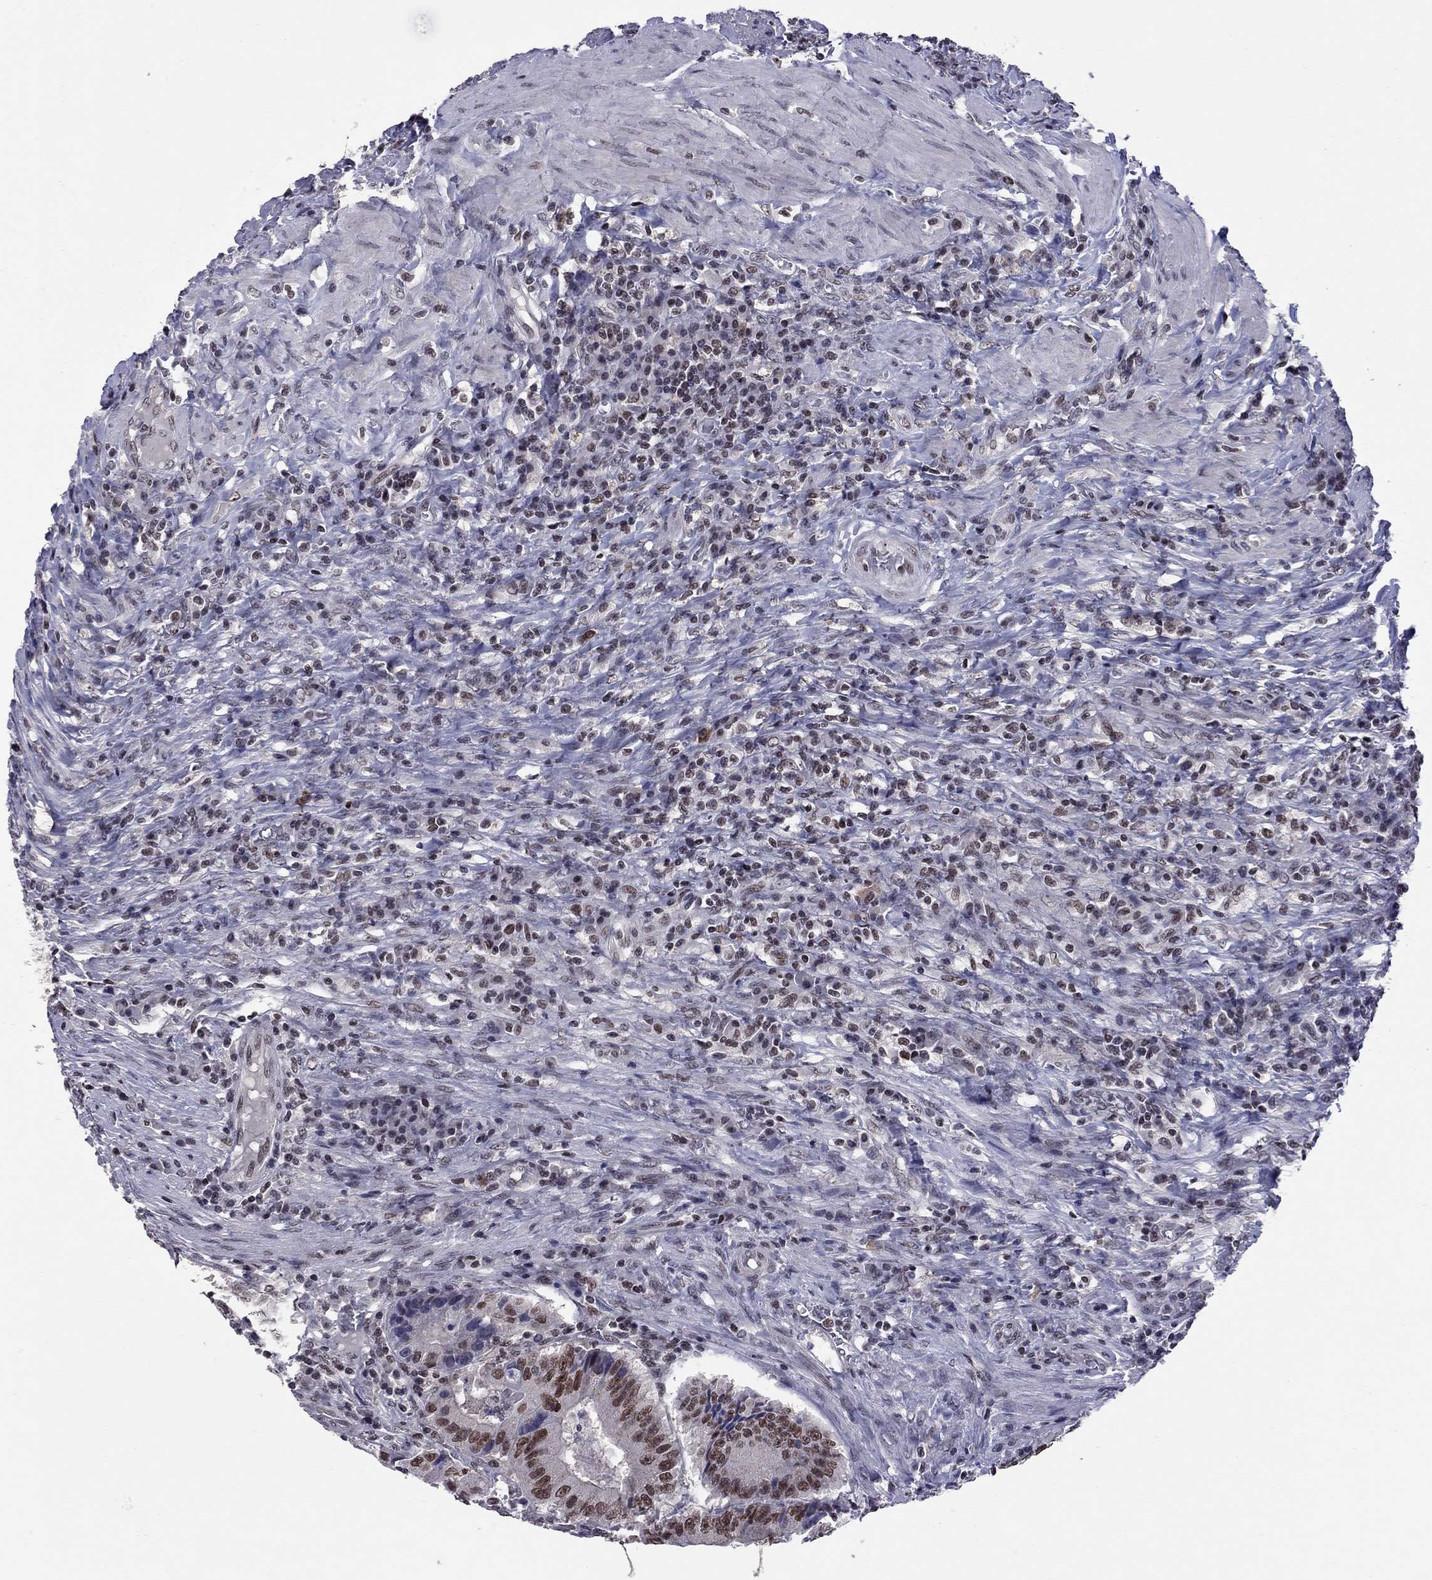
{"staining": {"intensity": "strong", "quantity": ">75%", "location": "nuclear"}, "tissue": "colorectal cancer", "cell_type": "Tumor cells", "image_type": "cancer", "snomed": [{"axis": "morphology", "description": "Adenocarcinoma, NOS"}, {"axis": "topography", "description": "Colon"}], "caption": "An image of human adenocarcinoma (colorectal) stained for a protein demonstrates strong nuclear brown staining in tumor cells.", "gene": "TAF9", "patient": {"sex": "female", "age": 86}}